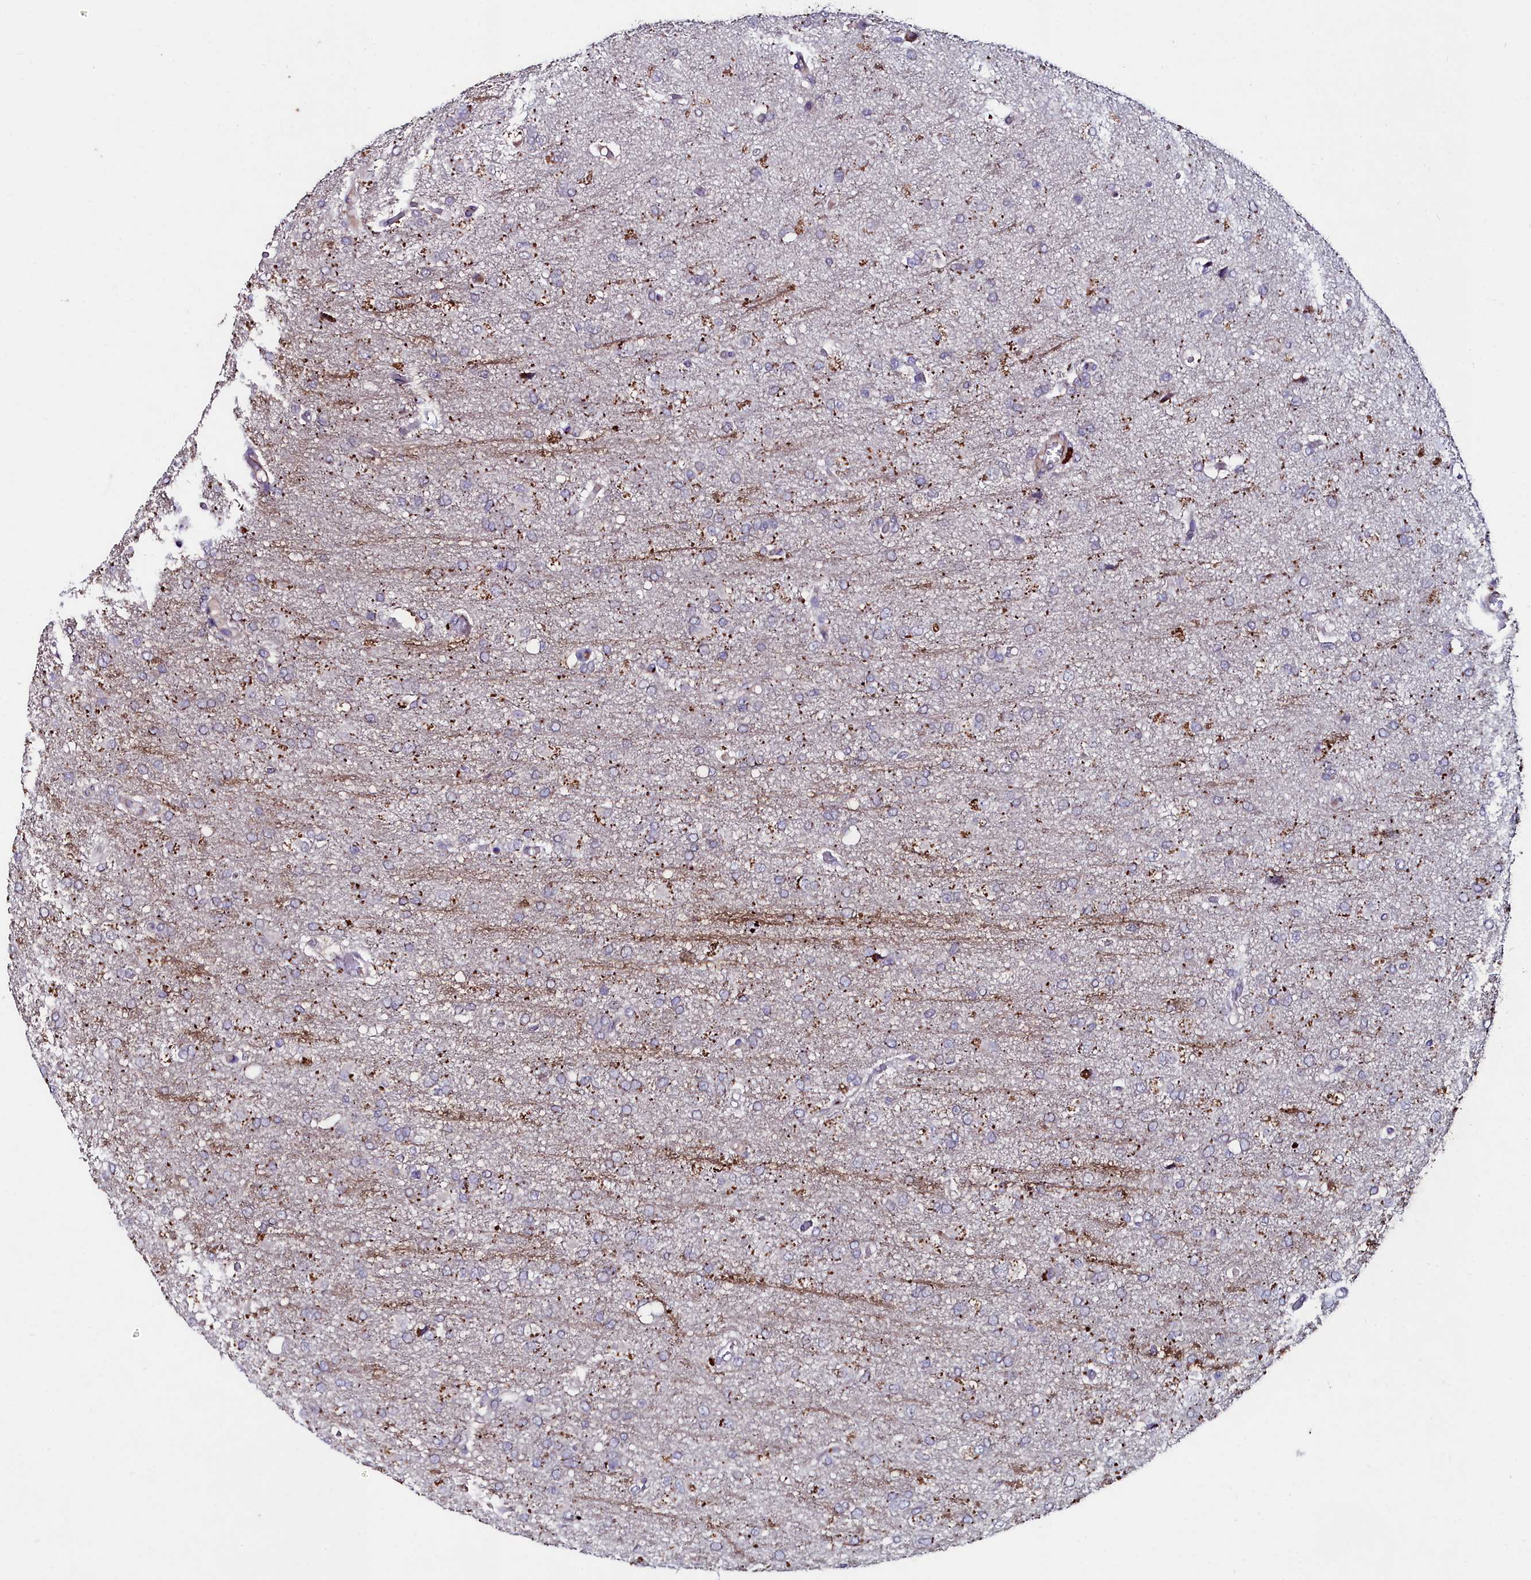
{"staining": {"intensity": "weak", "quantity": "<25%", "location": "cytoplasmic/membranous"}, "tissue": "glioma", "cell_type": "Tumor cells", "image_type": "cancer", "snomed": [{"axis": "morphology", "description": "Glioma, malignant, High grade"}, {"axis": "topography", "description": "Brain"}], "caption": "The photomicrograph reveals no staining of tumor cells in malignant high-grade glioma.", "gene": "AMBRA1", "patient": {"sex": "female", "age": 74}}